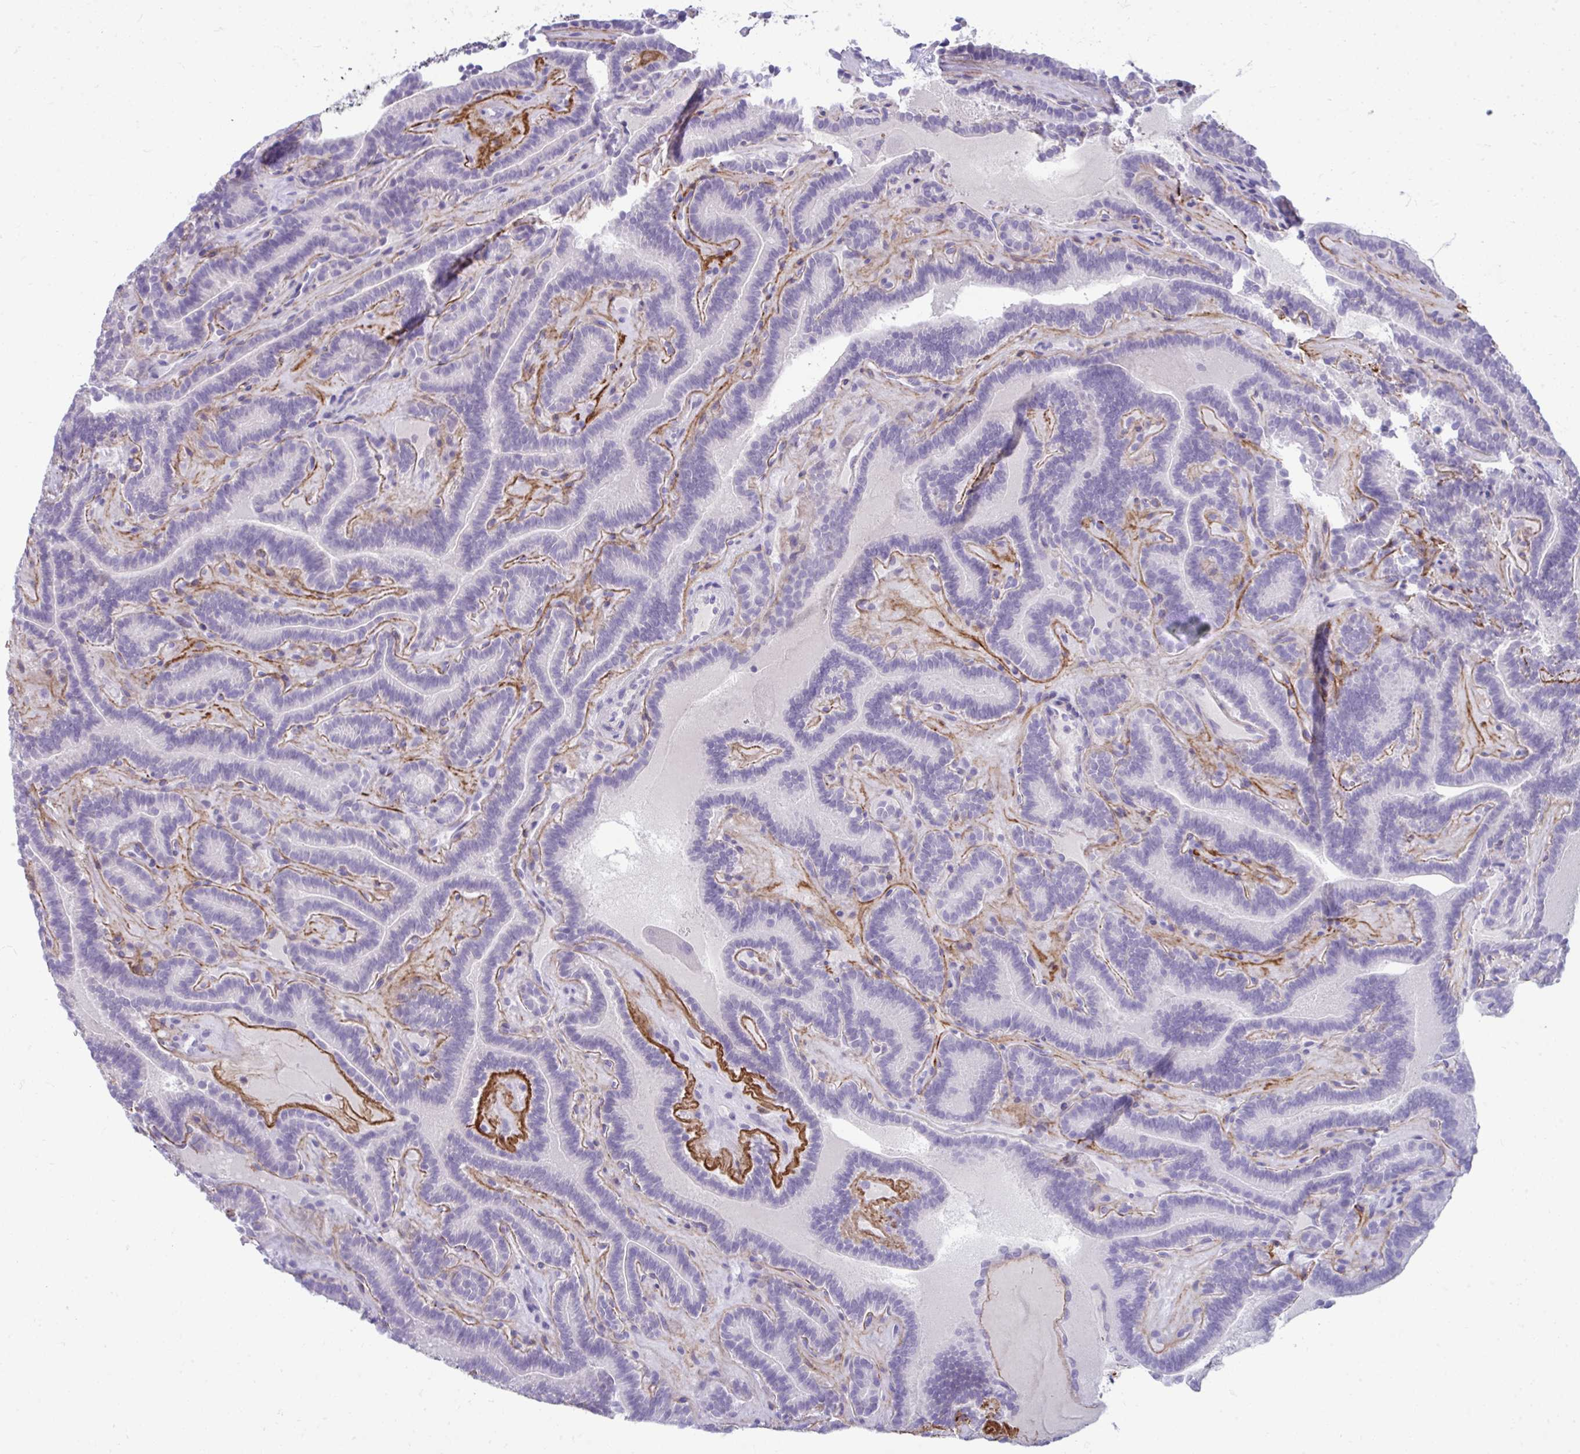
{"staining": {"intensity": "negative", "quantity": "none", "location": "none"}, "tissue": "thyroid cancer", "cell_type": "Tumor cells", "image_type": "cancer", "snomed": [{"axis": "morphology", "description": "Papillary adenocarcinoma, NOS"}, {"axis": "topography", "description": "Thyroid gland"}], "caption": "The photomicrograph demonstrates no staining of tumor cells in thyroid papillary adenocarcinoma. Nuclei are stained in blue.", "gene": "PIGZ", "patient": {"sex": "female", "age": 21}}